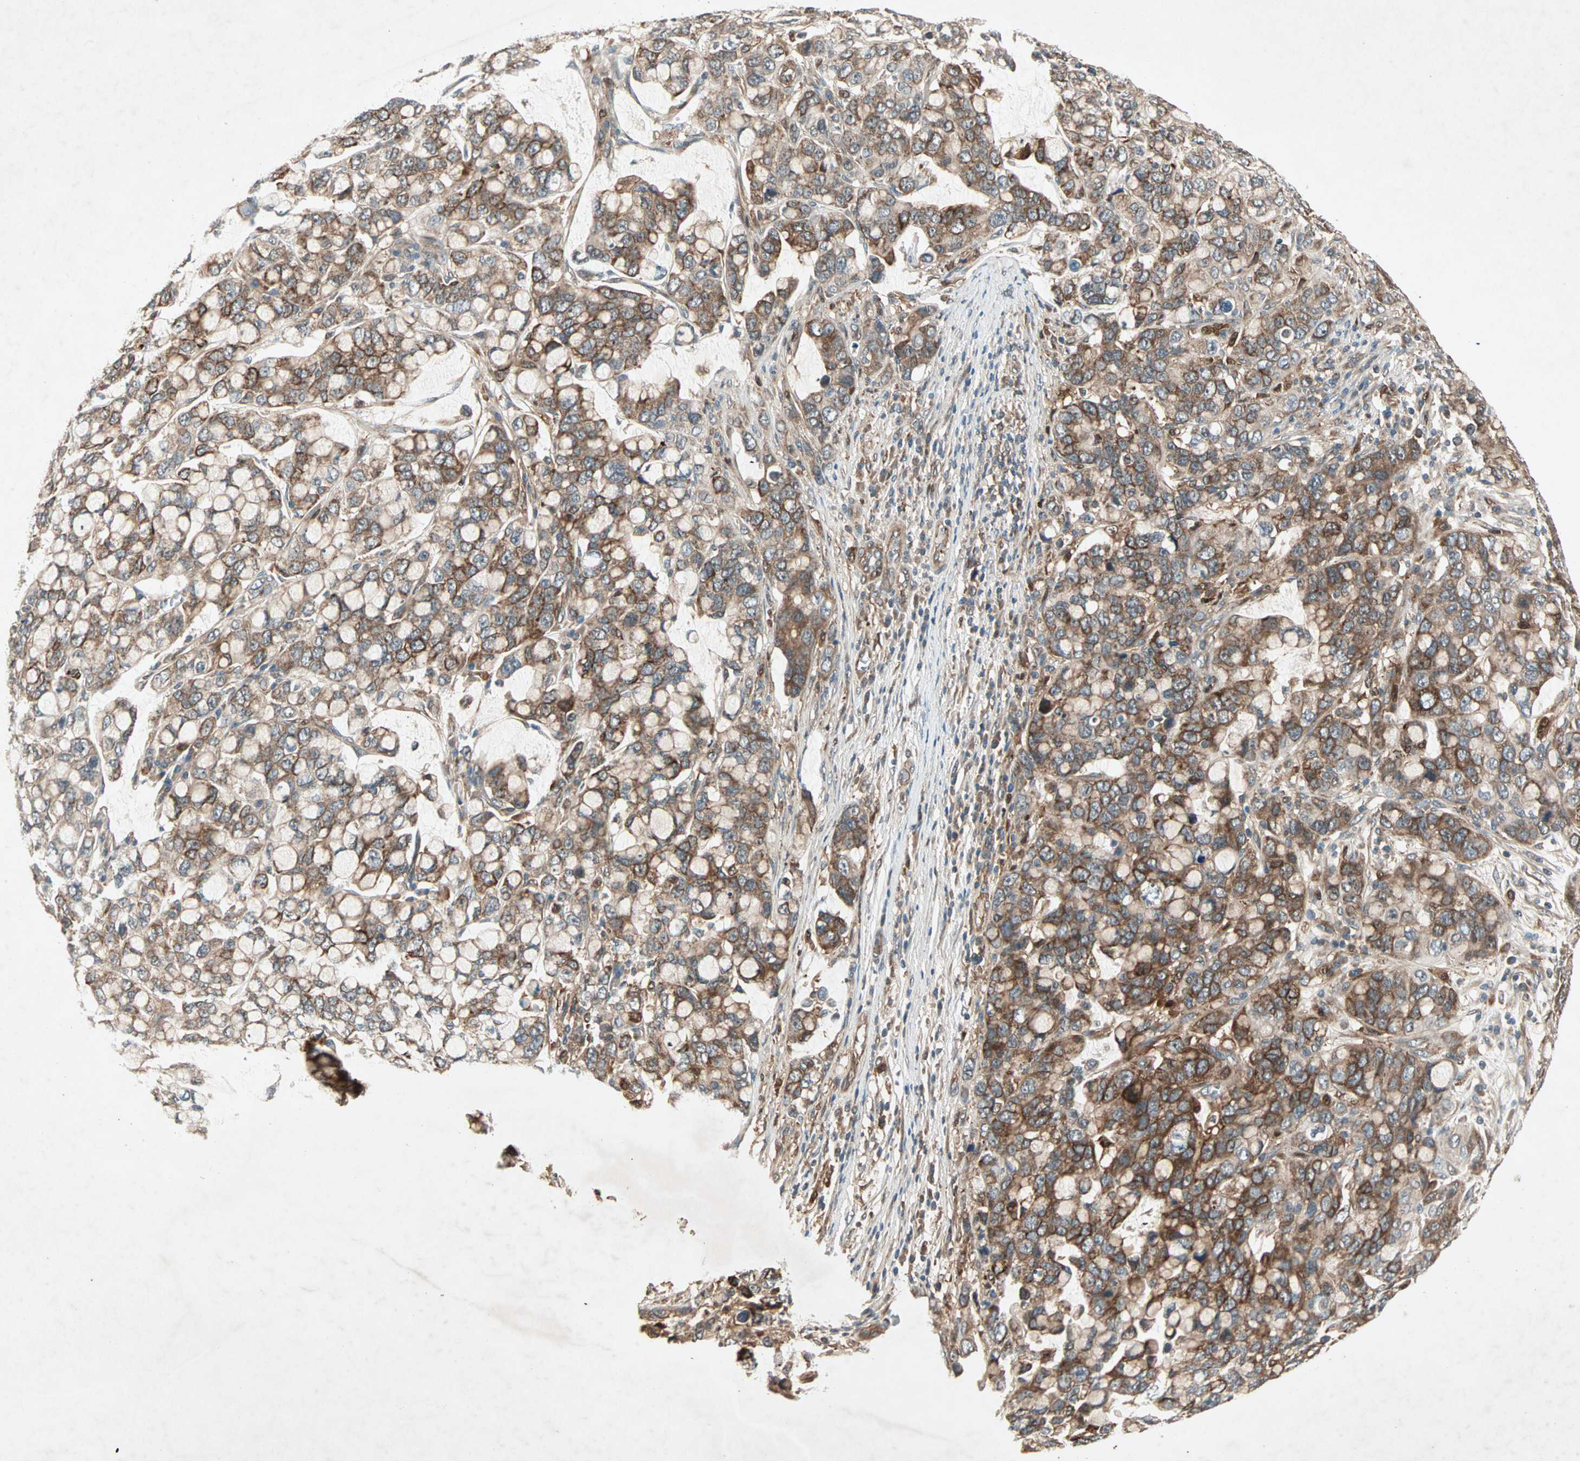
{"staining": {"intensity": "moderate", "quantity": ">75%", "location": "cytoplasmic/membranous"}, "tissue": "stomach cancer", "cell_type": "Tumor cells", "image_type": "cancer", "snomed": [{"axis": "morphology", "description": "Adenocarcinoma, NOS"}, {"axis": "topography", "description": "Stomach, lower"}], "caption": "DAB immunohistochemical staining of stomach cancer shows moderate cytoplasmic/membranous protein staining in about >75% of tumor cells.", "gene": "SDSL", "patient": {"sex": "male", "age": 84}}